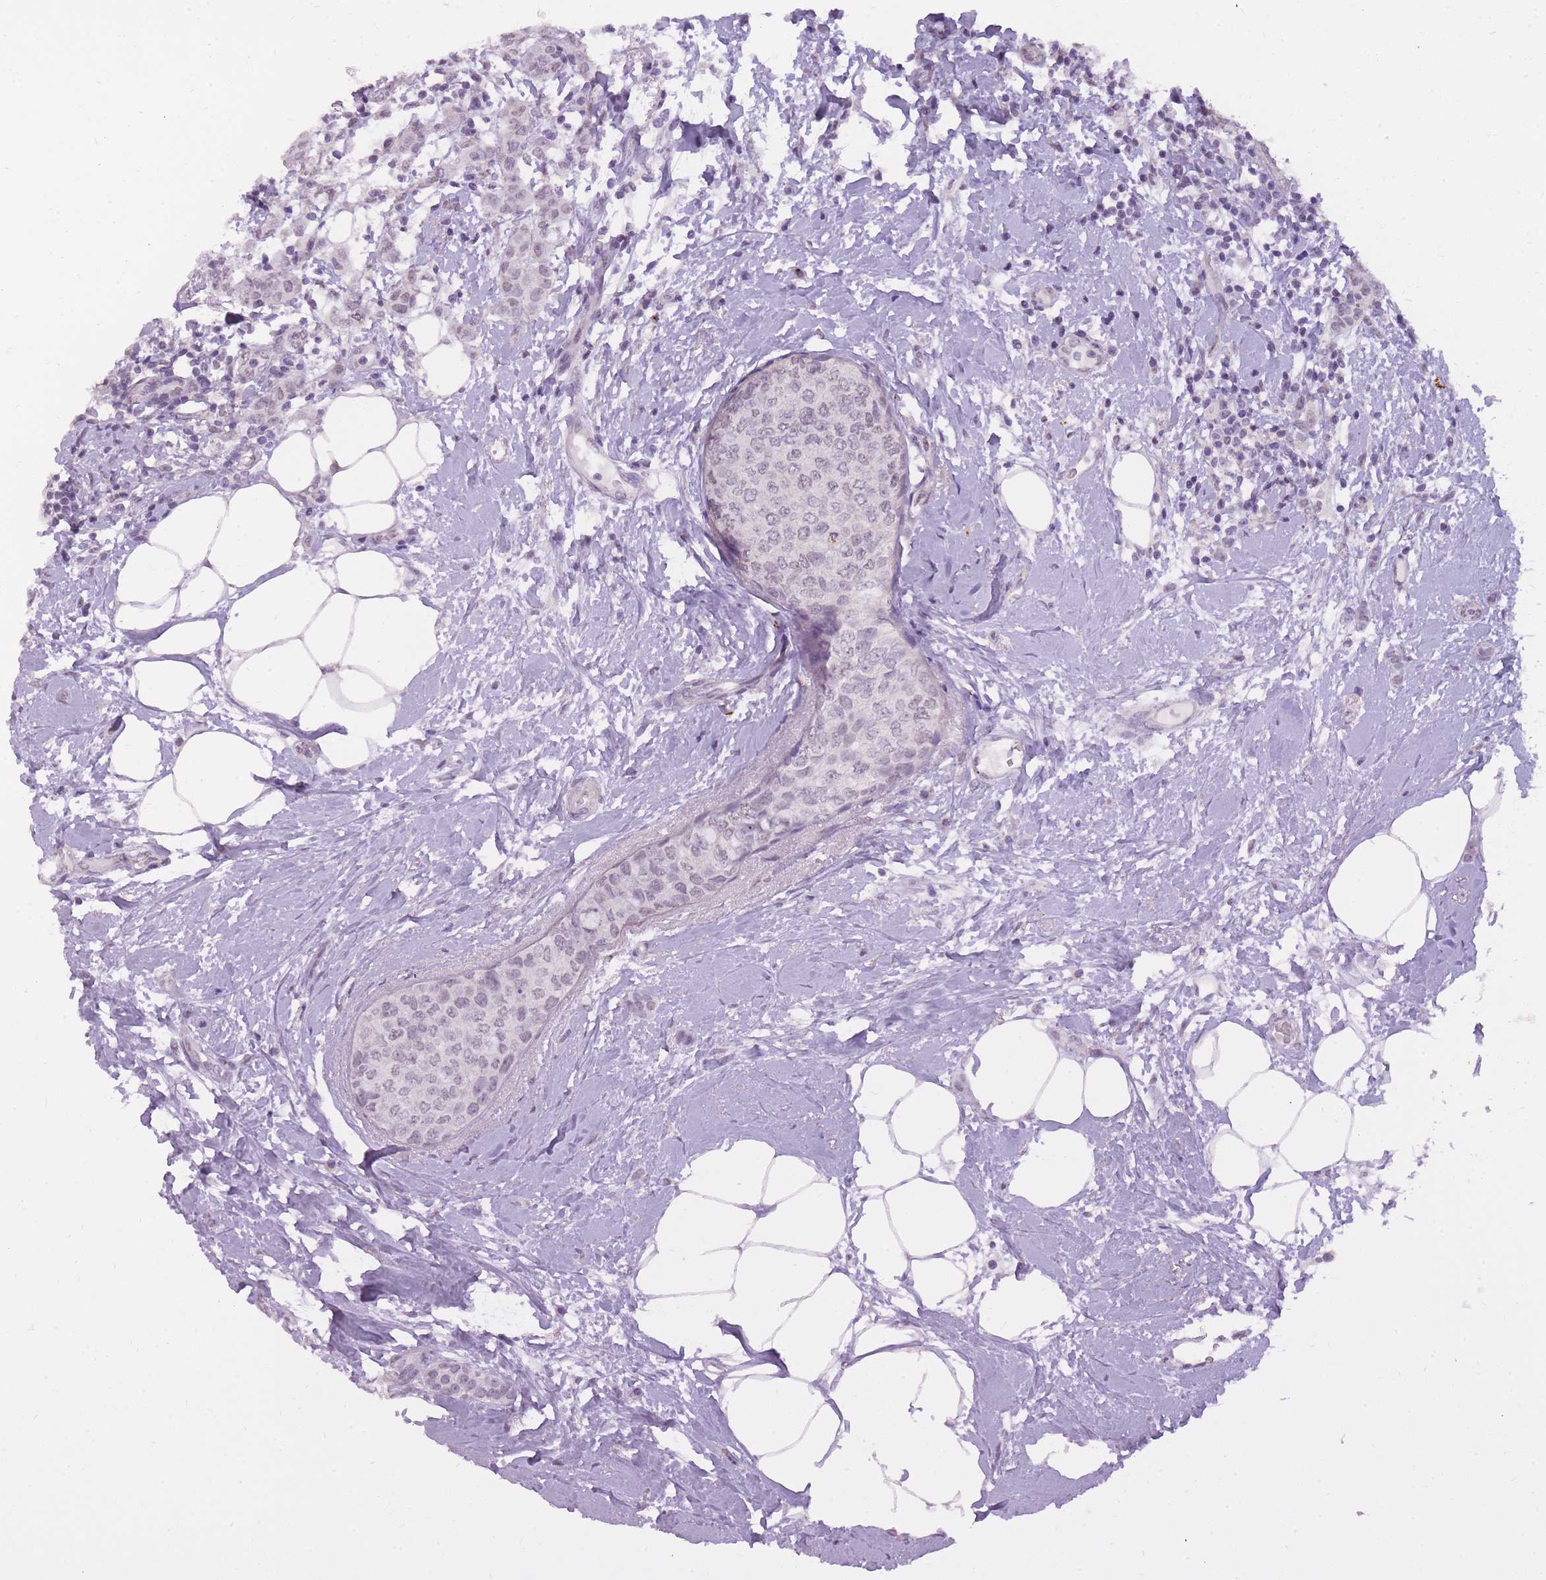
{"staining": {"intensity": "weak", "quantity": "25%-75%", "location": "nuclear"}, "tissue": "breast cancer", "cell_type": "Tumor cells", "image_type": "cancer", "snomed": [{"axis": "morphology", "description": "Duct carcinoma"}, {"axis": "topography", "description": "Breast"}], "caption": "Breast cancer stained for a protein shows weak nuclear positivity in tumor cells.", "gene": "TIGD1", "patient": {"sex": "female", "age": 72}}